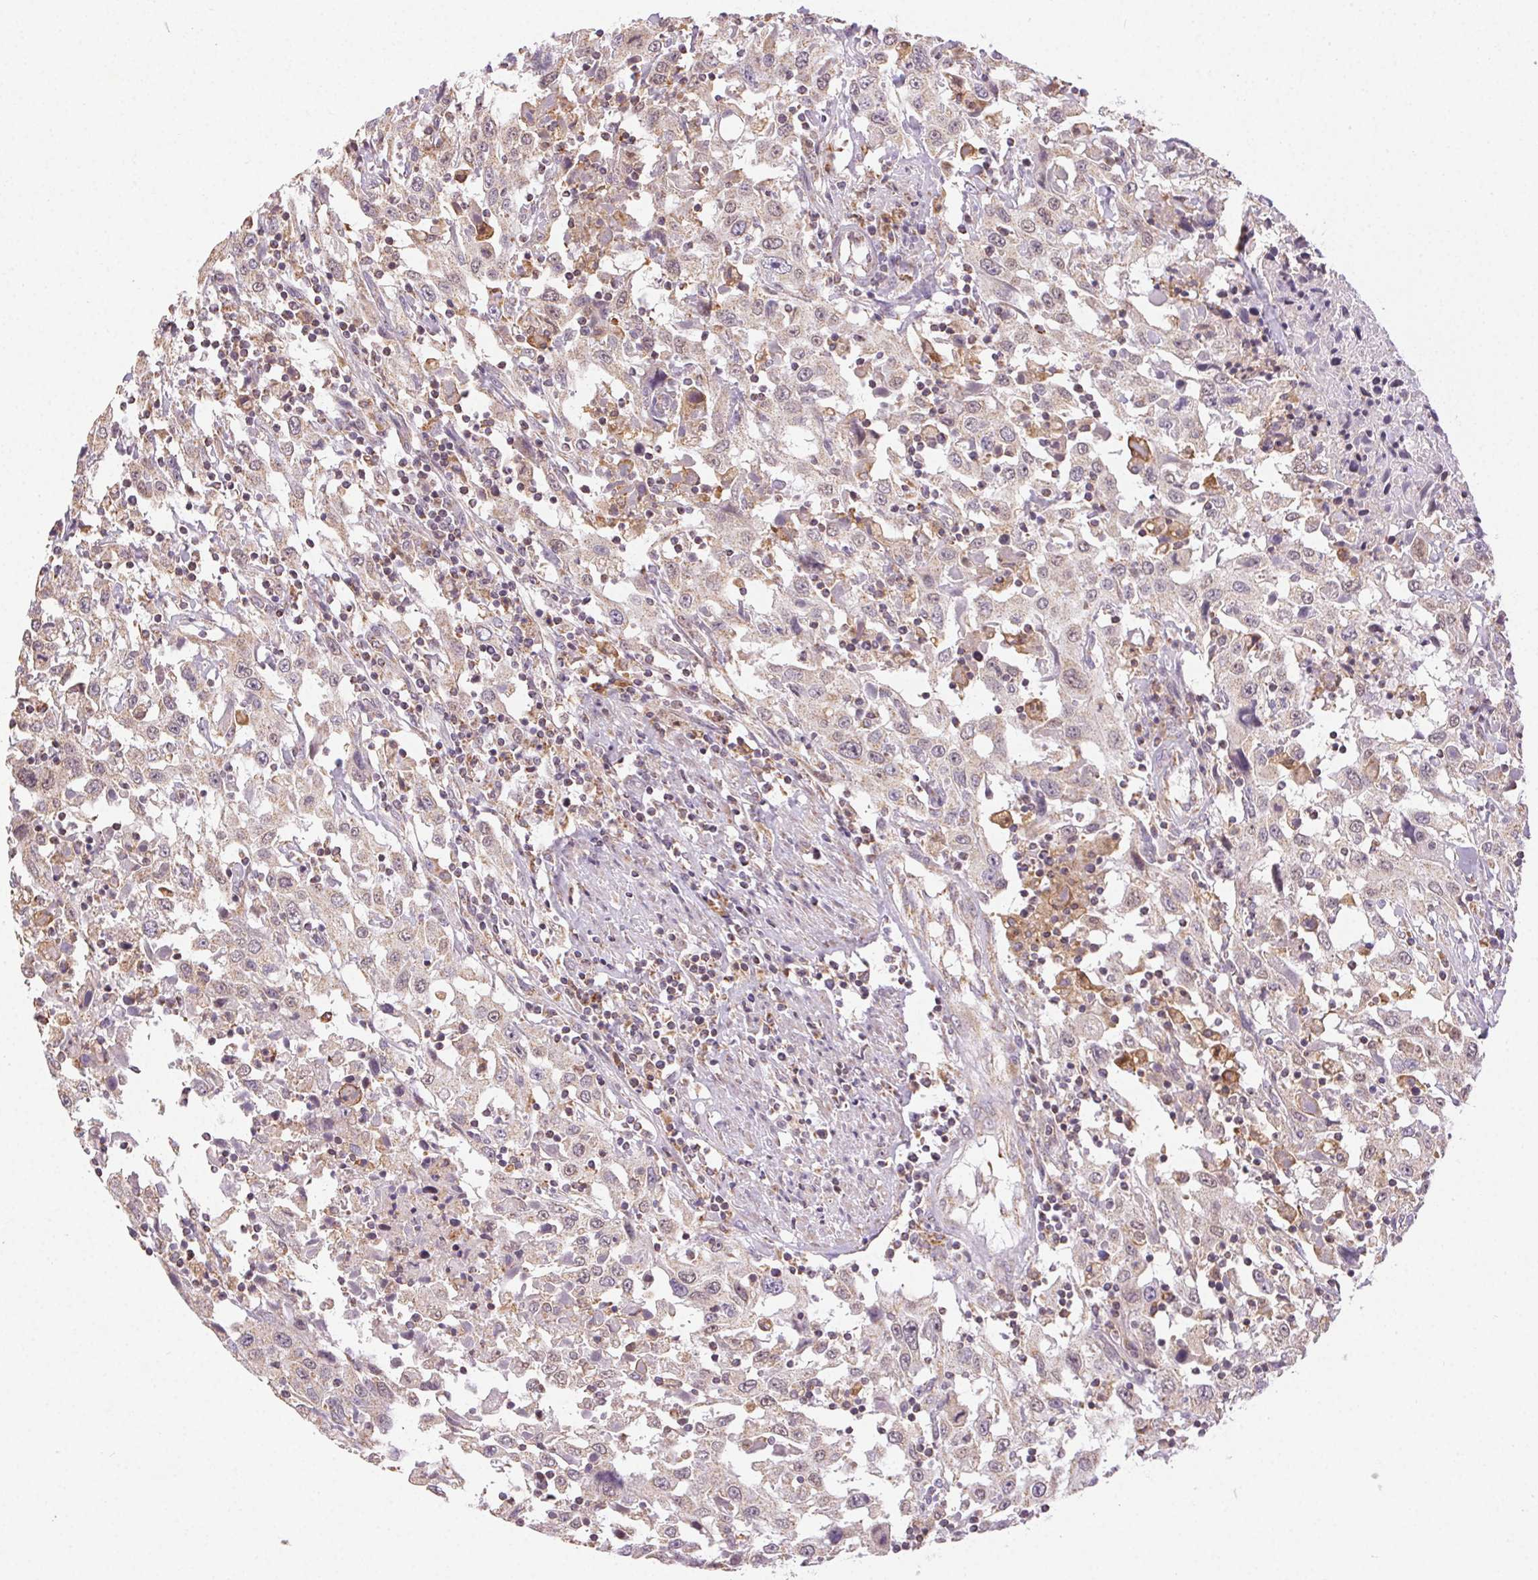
{"staining": {"intensity": "negative", "quantity": "none", "location": "none"}, "tissue": "urothelial cancer", "cell_type": "Tumor cells", "image_type": "cancer", "snomed": [{"axis": "morphology", "description": "Urothelial carcinoma, High grade"}, {"axis": "topography", "description": "Urinary bladder"}], "caption": "Immunohistochemistry (IHC) of urothelial carcinoma (high-grade) demonstrates no staining in tumor cells. Nuclei are stained in blue.", "gene": "PIWIL4", "patient": {"sex": "male", "age": 61}}